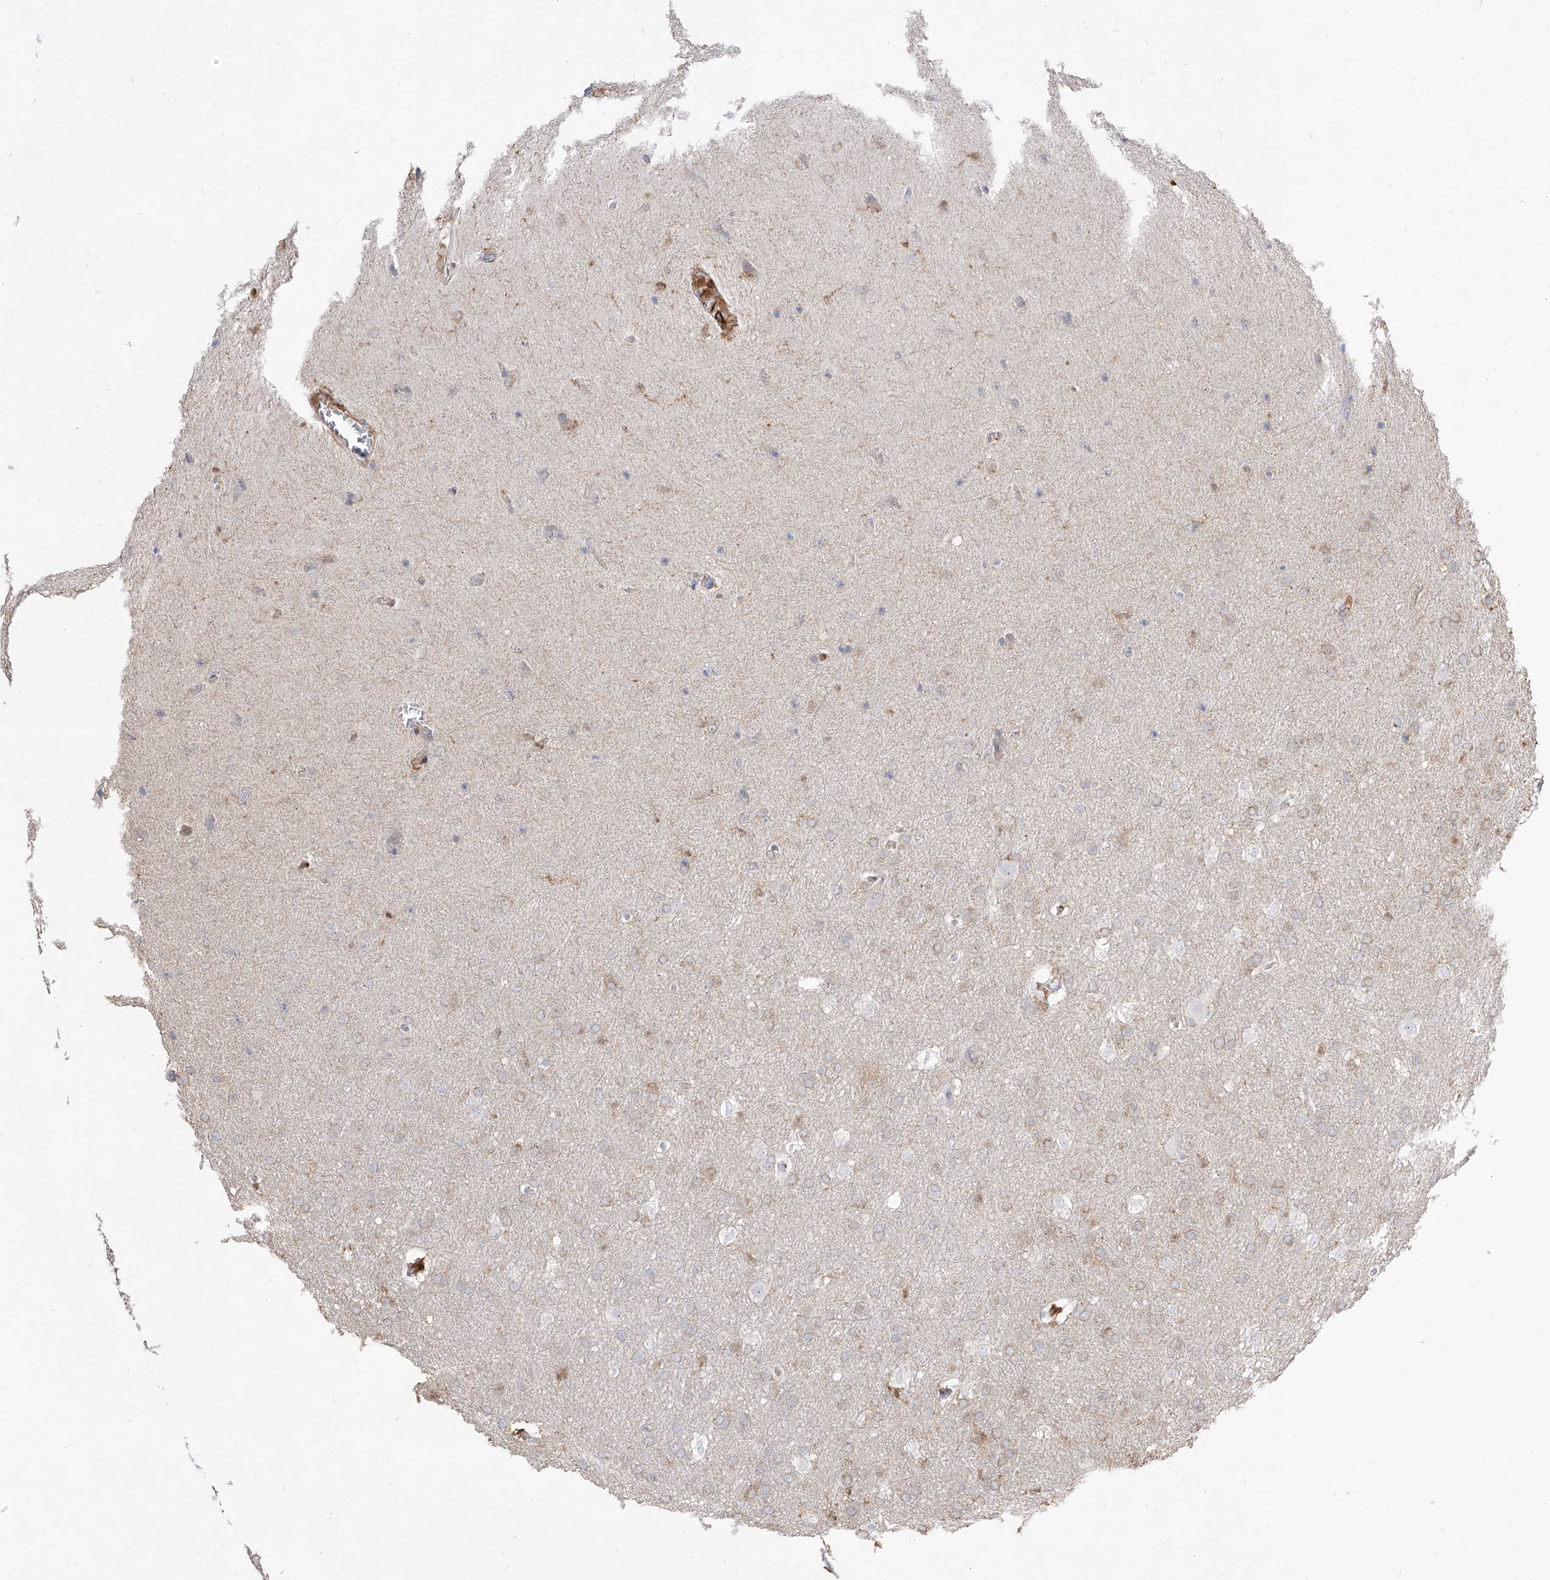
{"staining": {"intensity": "moderate", "quantity": "<25%", "location": "cytoplasmic/membranous"}, "tissue": "glioma", "cell_type": "Tumor cells", "image_type": "cancer", "snomed": [{"axis": "morphology", "description": "Glioma, malignant, Low grade"}, {"axis": "topography", "description": "Brain"}], "caption": "This is a histology image of IHC staining of glioma, which shows moderate staining in the cytoplasmic/membranous of tumor cells.", "gene": "KYNU", "patient": {"sex": "female", "age": 37}}